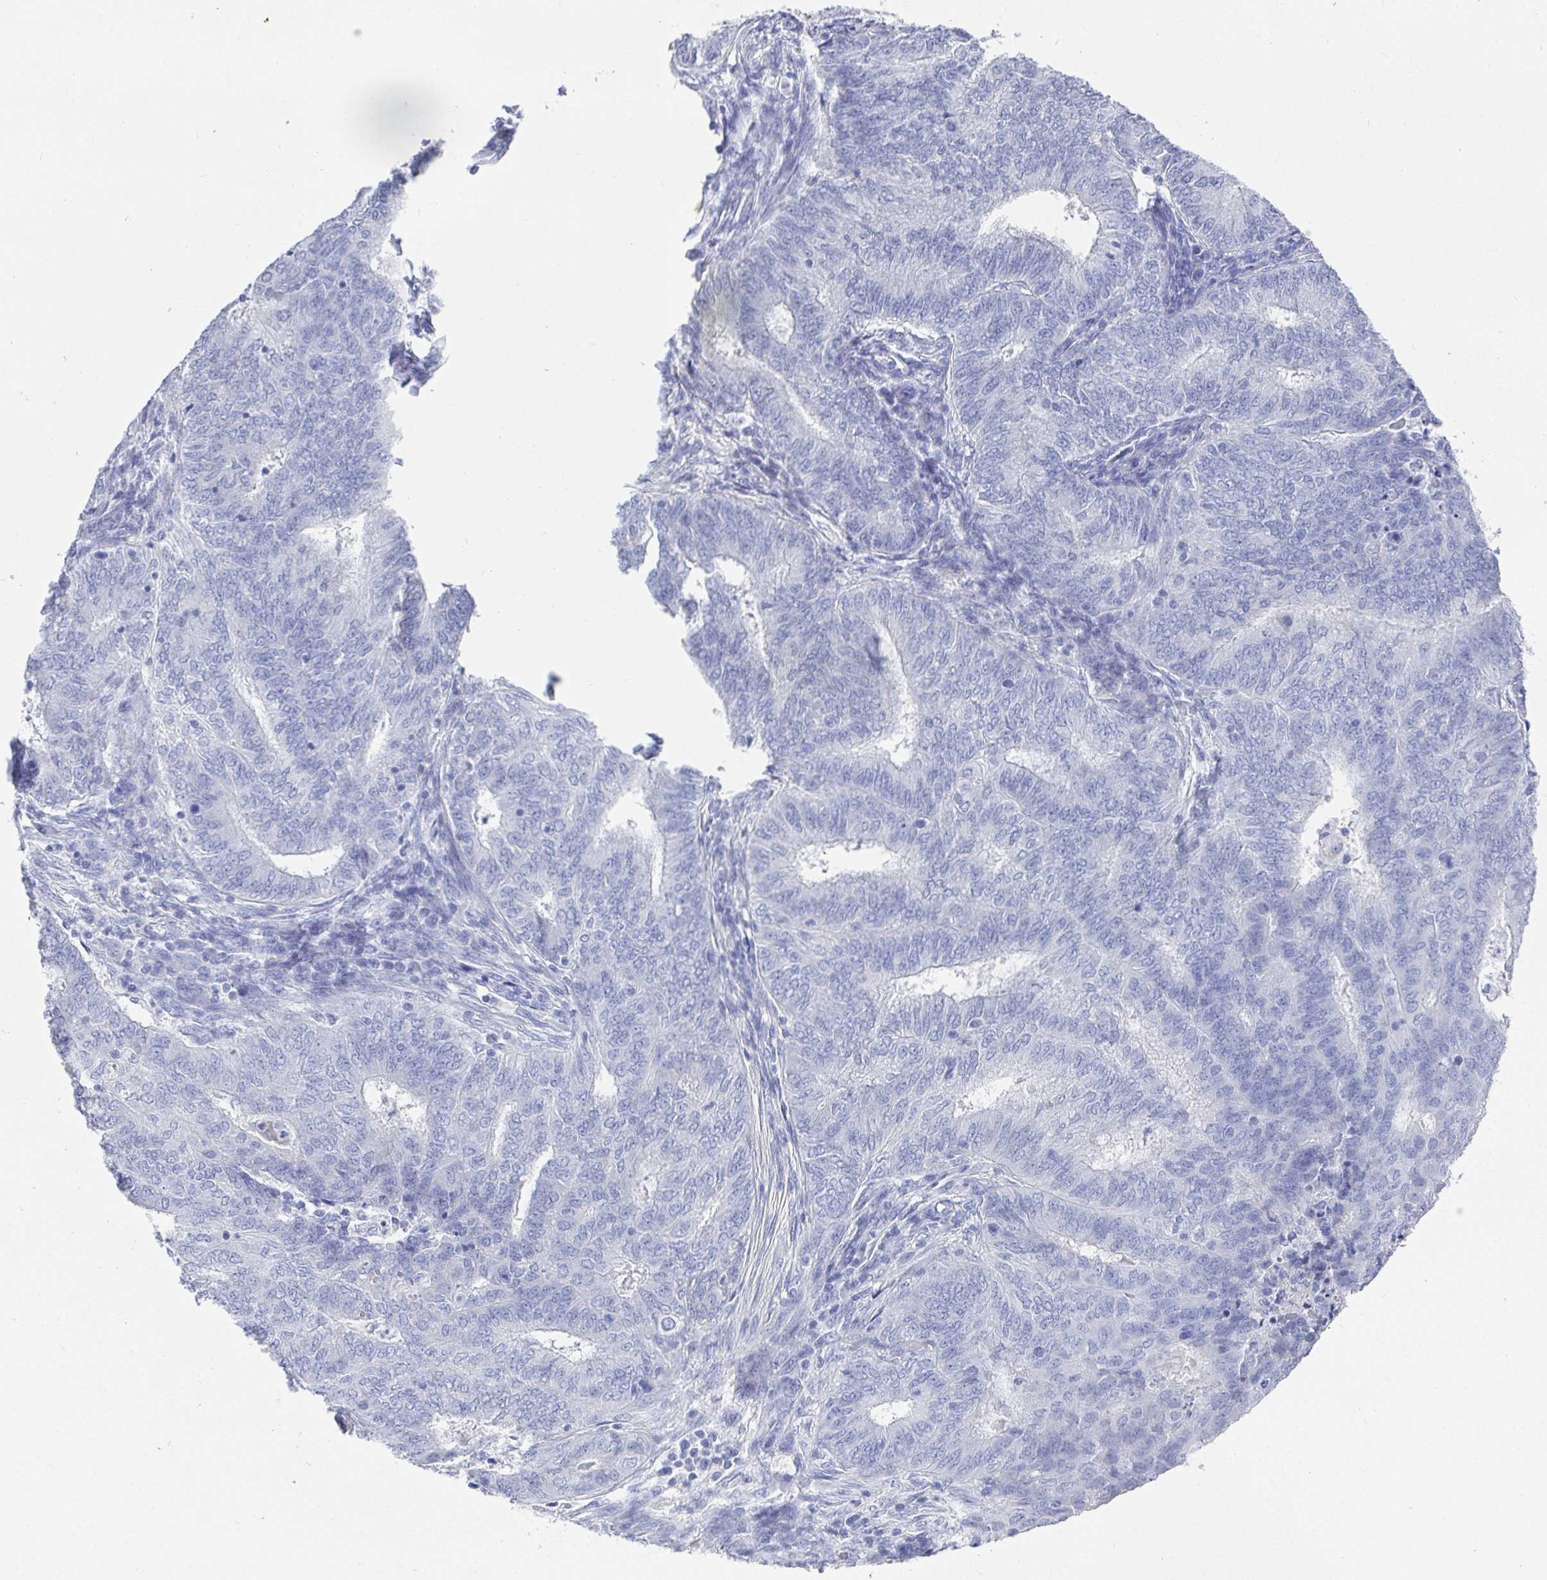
{"staining": {"intensity": "negative", "quantity": "none", "location": "none"}, "tissue": "endometrial cancer", "cell_type": "Tumor cells", "image_type": "cancer", "snomed": [{"axis": "morphology", "description": "Adenocarcinoma, NOS"}, {"axis": "topography", "description": "Endometrium"}], "caption": "There is no significant expression in tumor cells of endometrial cancer (adenocarcinoma).", "gene": "GRIA1", "patient": {"sex": "female", "age": 62}}